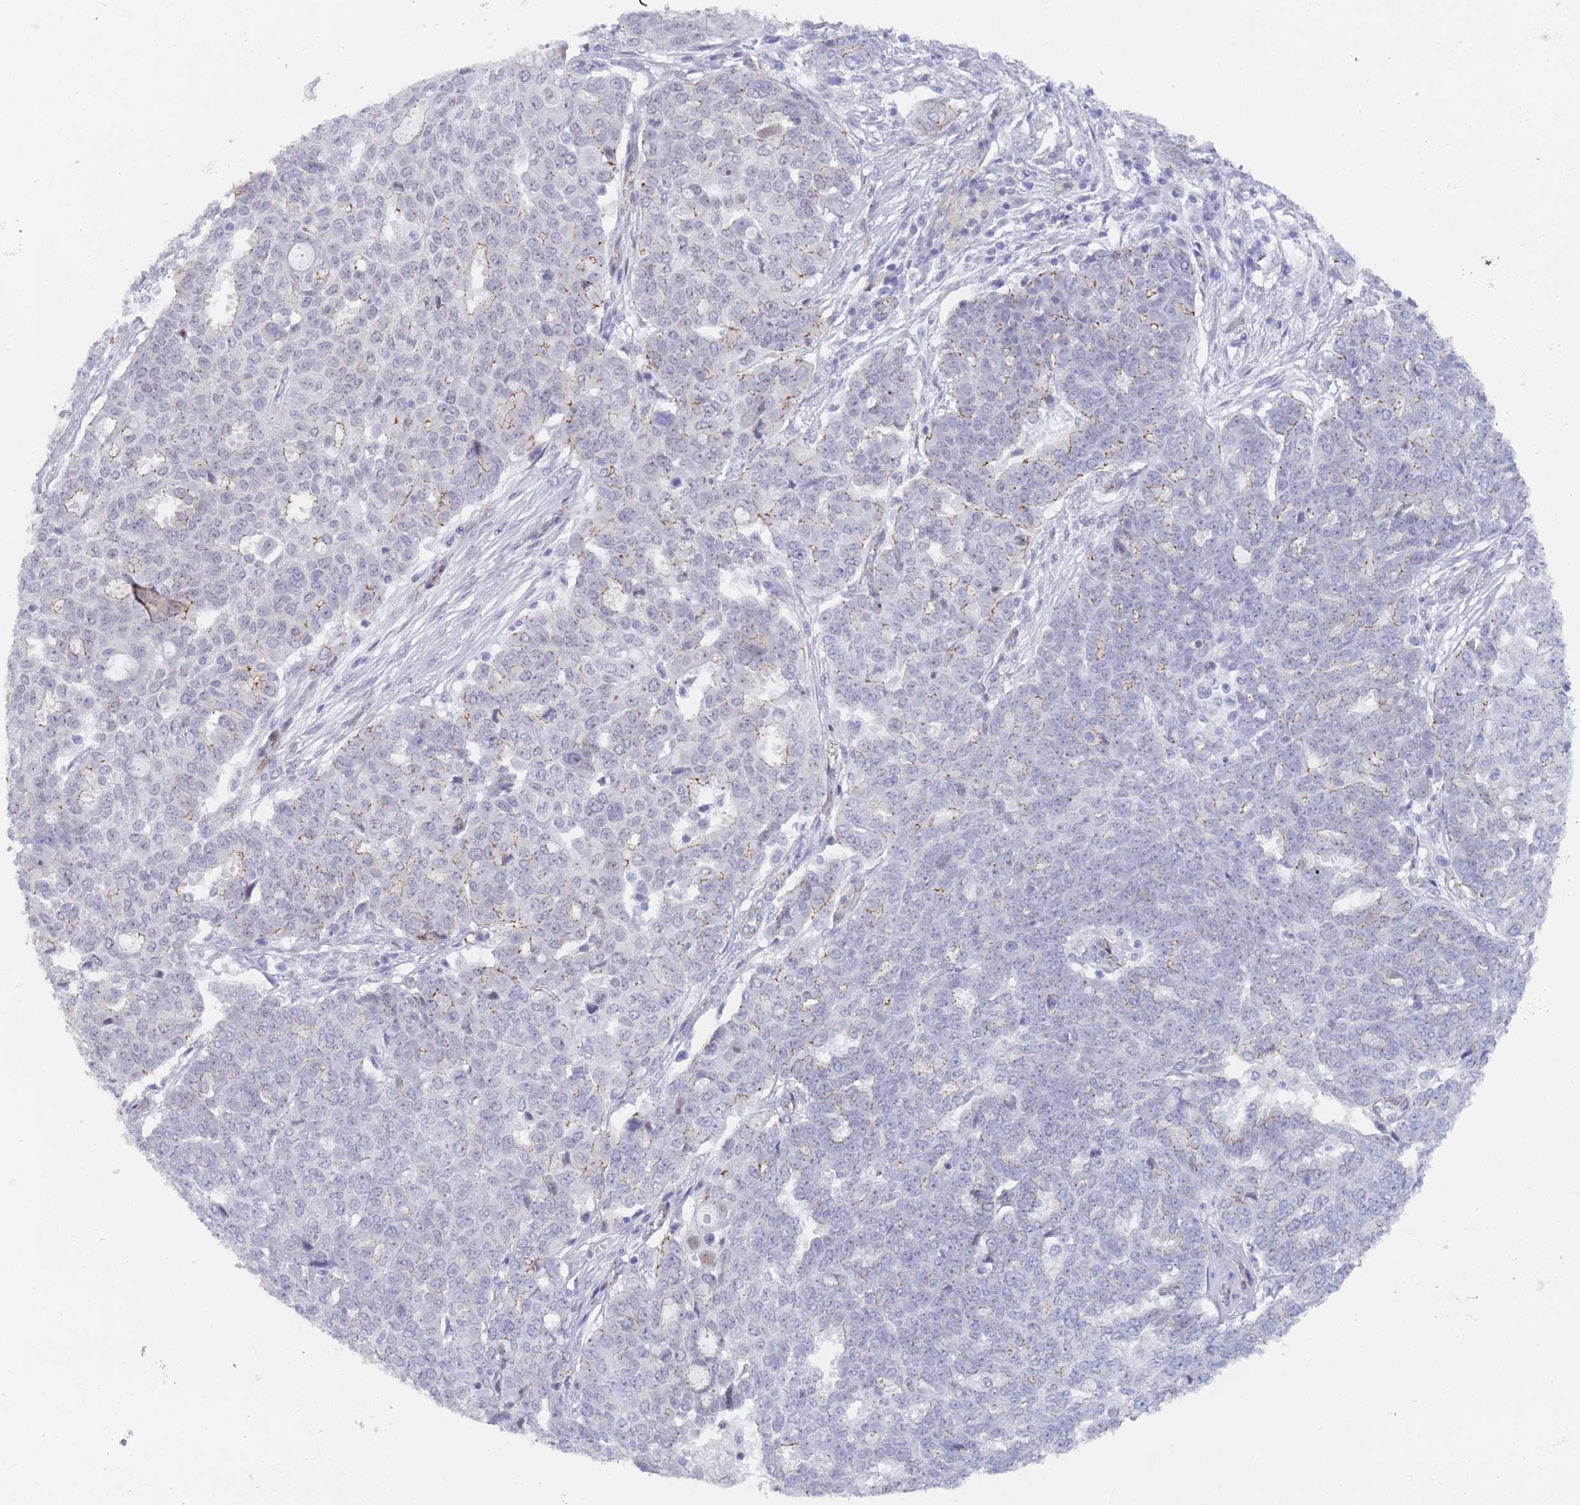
{"staining": {"intensity": "weak", "quantity": "<25%", "location": "cytoplasmic/membranous"}, "tissue": "ovarian cancer", "cell_type": "Tumor cells", "image_type": "cancer", "snomed": [{"axis": "morphology", "description": "Cystadenocarcinoma, serous, NOS"}, {"axis": "topography", "description": "Soft tissue"}, {"axis": "topography", "description": "Ovary"}], "caption": "Immunohistochemical staining of serous cystadenocarcinoma (ovarian) displays no significant expression in tumor cells.", "gene": "OR5A2", "patient": {"sex": "female", "age": 57}}